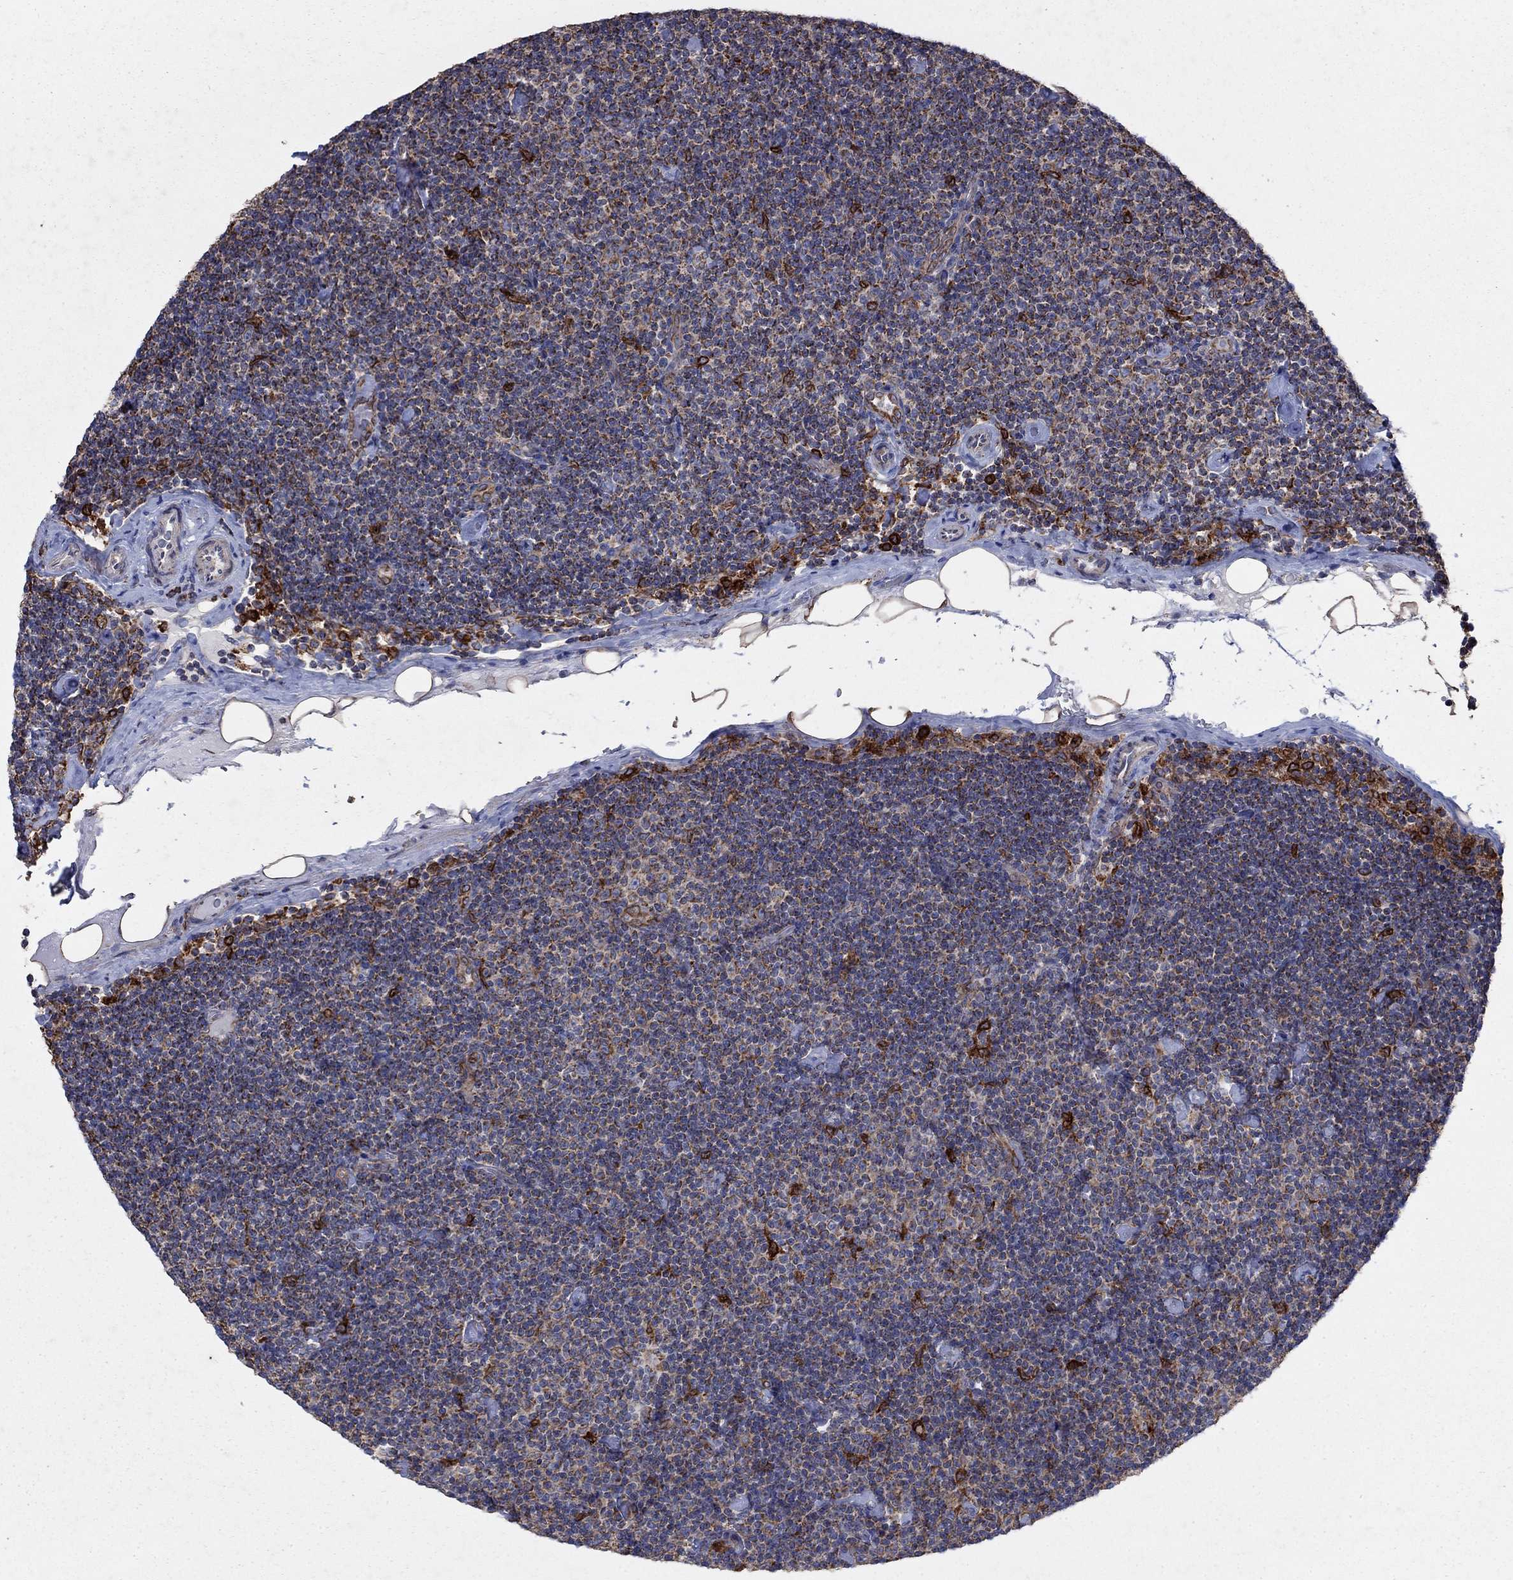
{"staining": {"intensity": "moderate", "quantity": "<25%", "location": "cytoplasmic/membranous"}, "tissue": "lymphoma", "cell_type": "Tumor cells", "image_type": "cancer", "snomed": [{"axis": "morphology", "description": "Malignant lymphoma, non-Hodgkin's type, Low grade"}, {"axis": "topography", "description": "Lymph node"}], "caption": "Immunohistochemistry of lymphoma demonstrates low levels of moderate cytoplasmic/membranous staining in about <25% of tumor cells.", "gene": "NCEH1", "patient": {"sex": "male", "age": 81}}